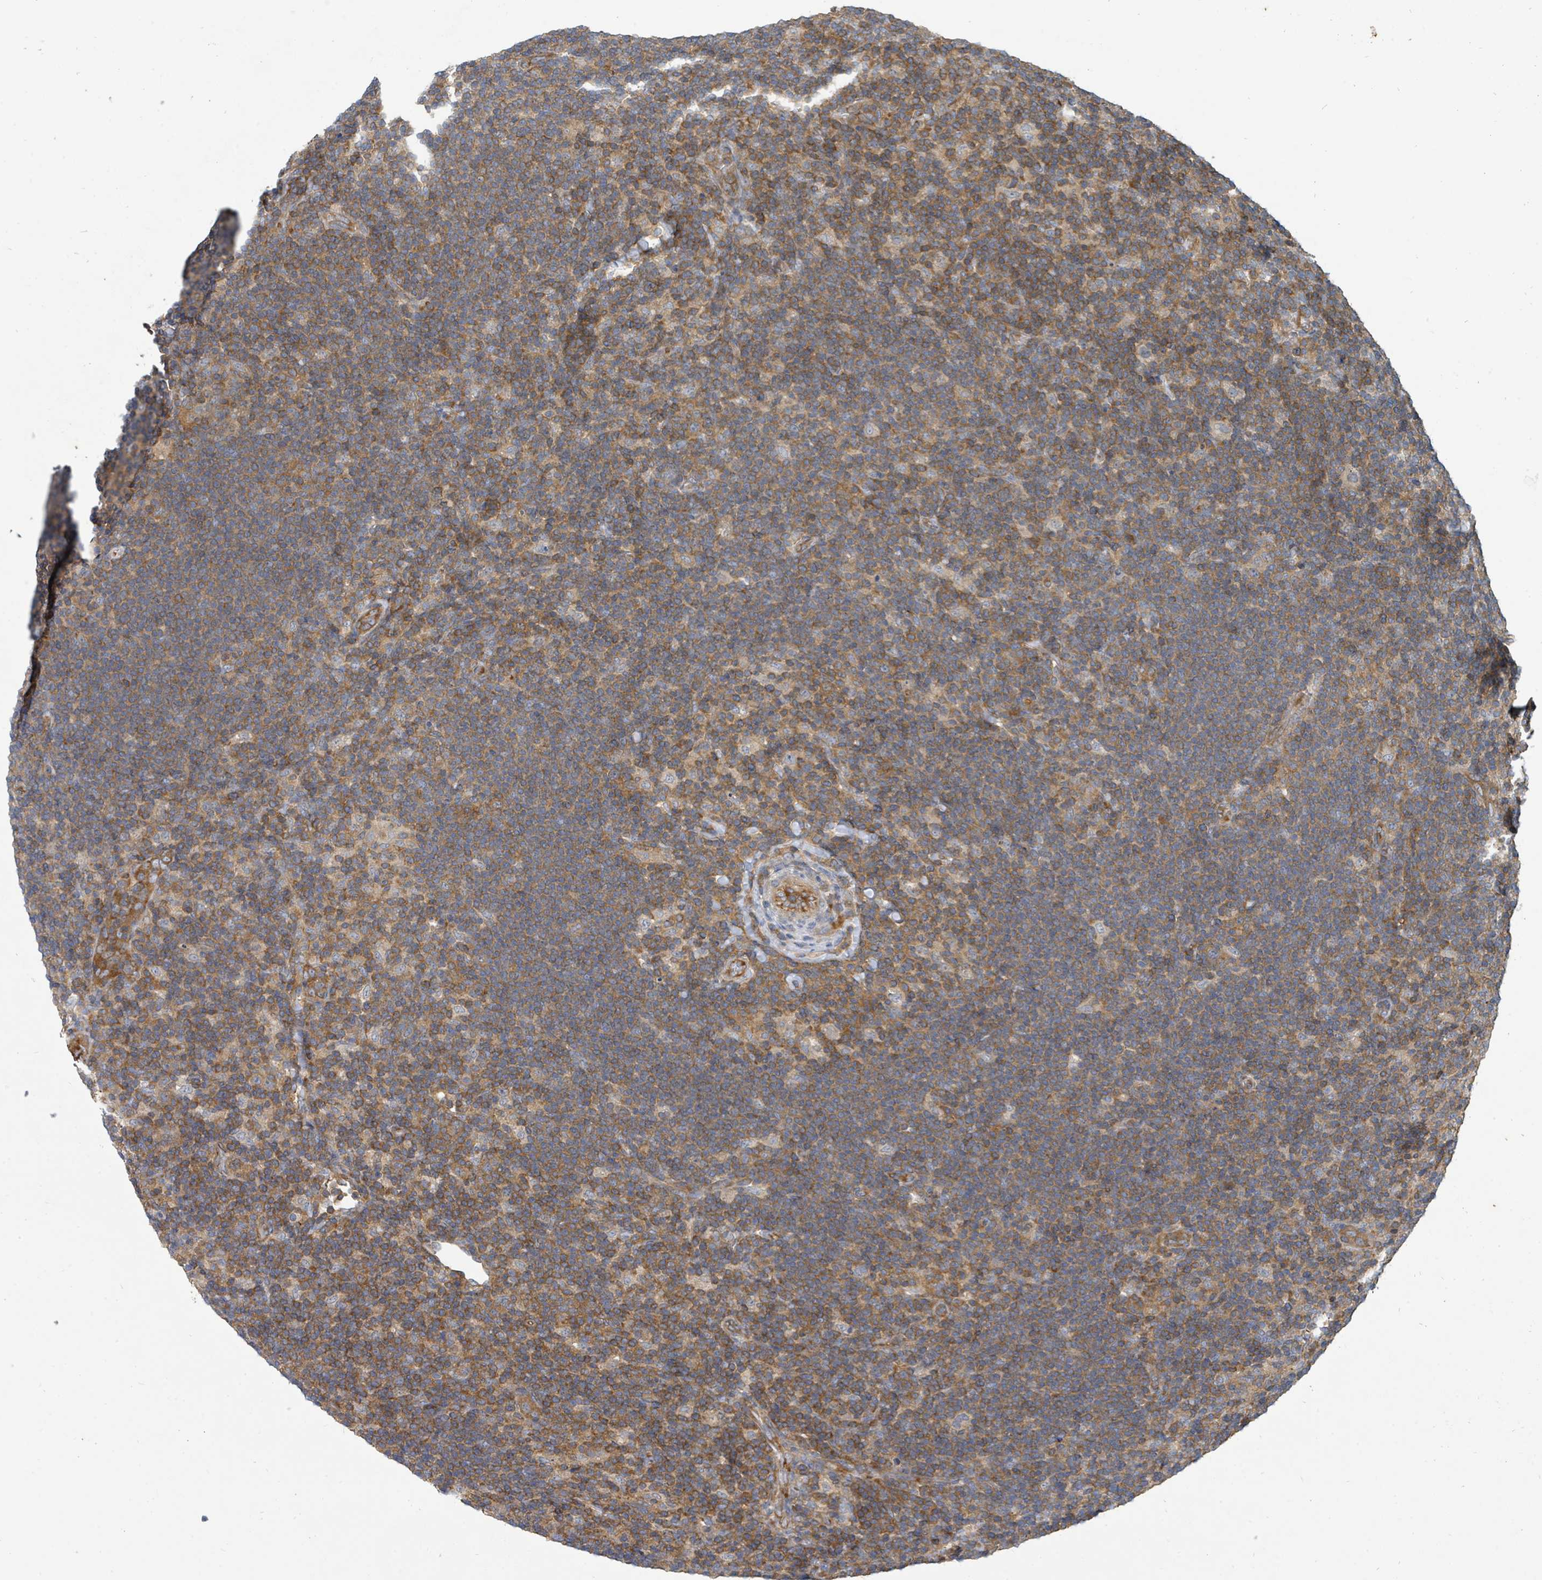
{"staining": {"intensity": "weak", "quantity": "25%-75%", "location": "cytoplasmic/membranous"}, "tissue": "lymphoma", "cell_type": "Tumor cells", "image_type": "cancer", "snomed": [{"axis": "morphology", "description": "Hodgkin's disease, NOS"}, {"axis": "topography", "description": "Lymph node"}], "caption": "Immunohistochemical staining of Hodgkin's disease displays weak cytoplasmic/membranous protein expression in approximately 25%-75% of tumor cells.", "gene": "BOLA2B", "patient": {"sex": "female", "age": 57}}